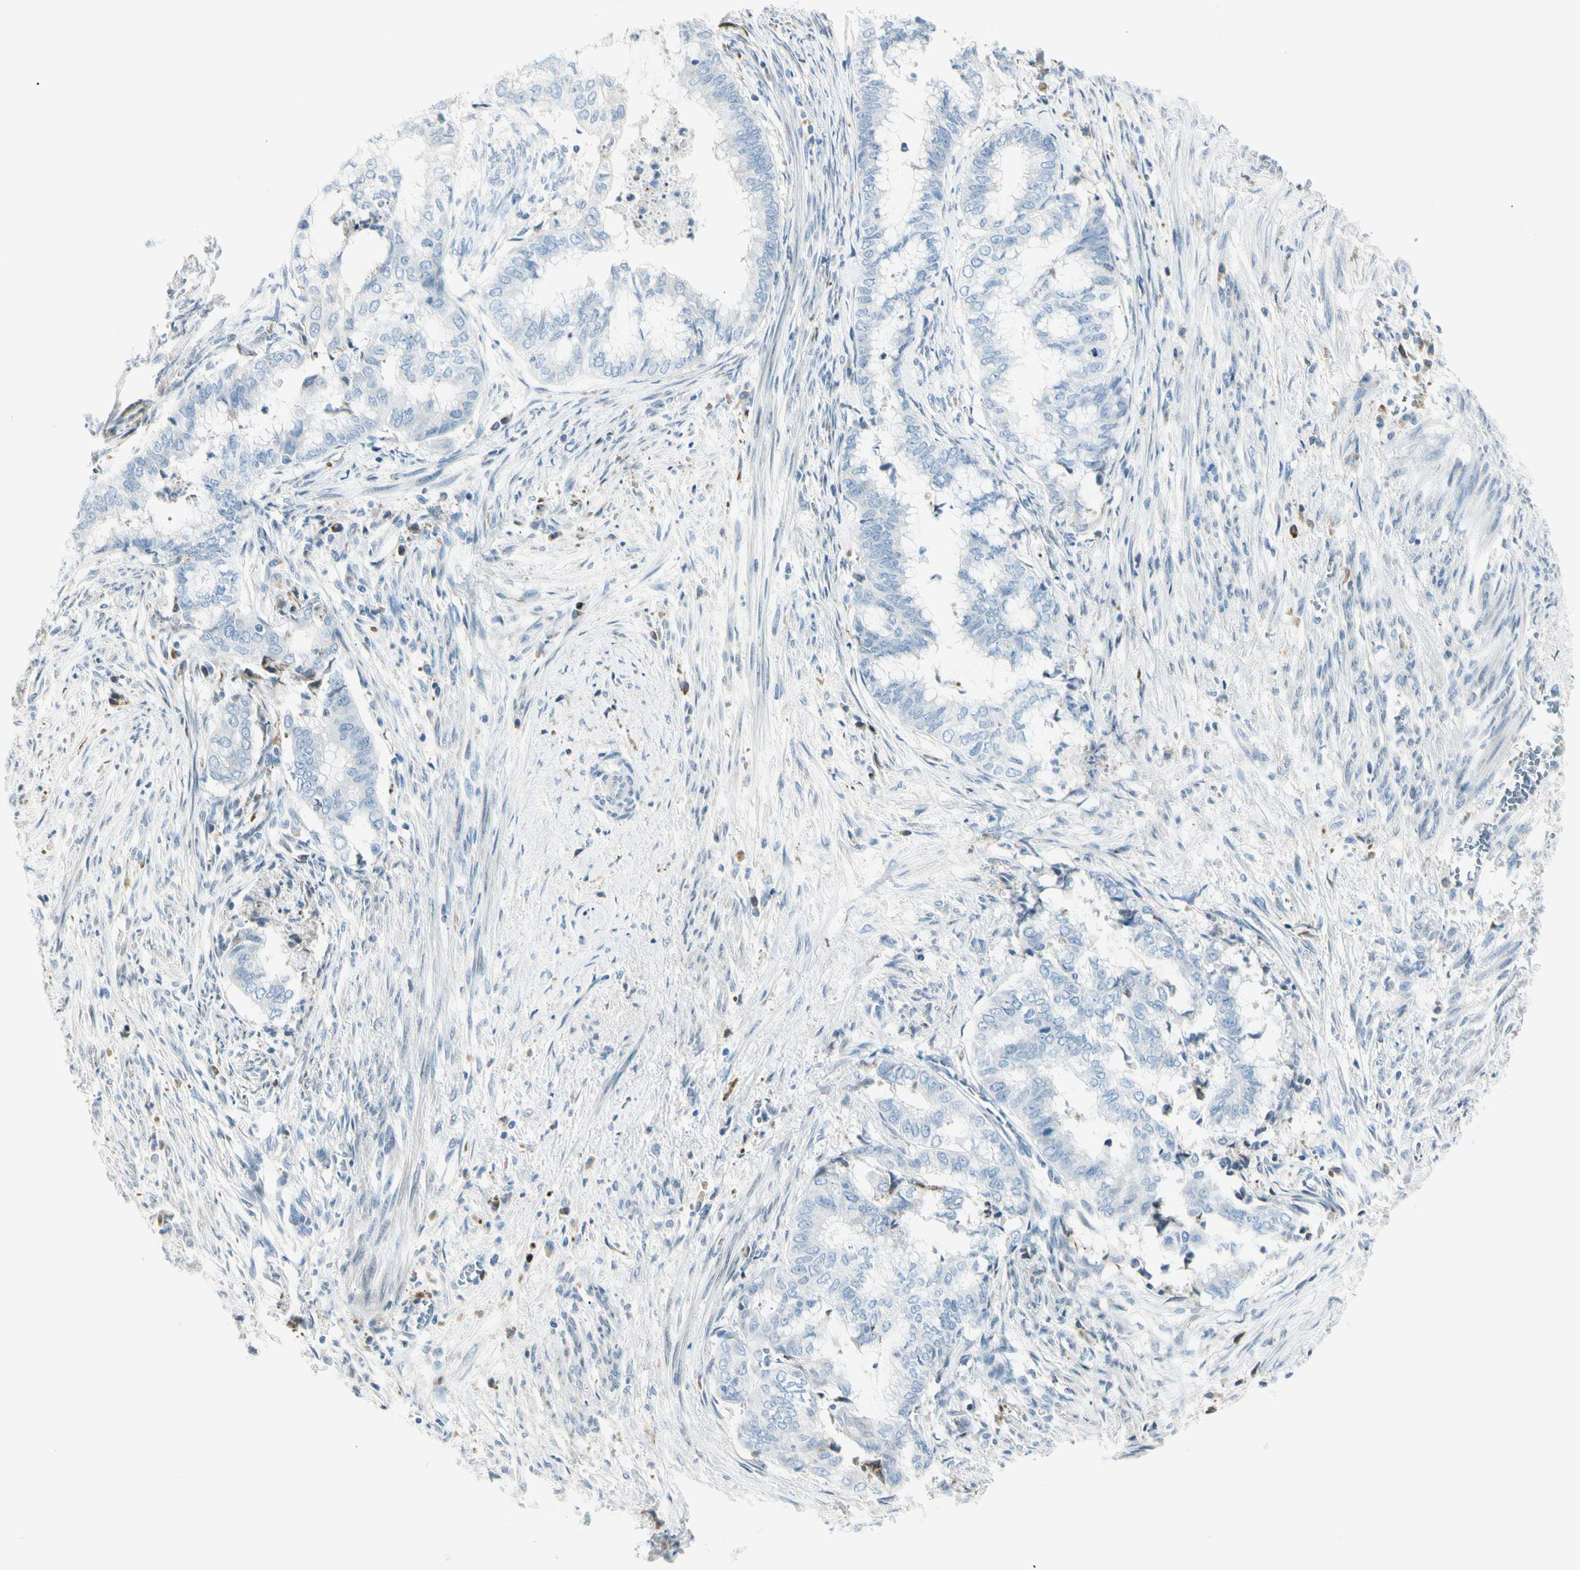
{"staining": {"intensity": "negative", "quantity": "none", "location": "none"}, "tissue": "endometrial cancer", "cell_type": "Tumor cells", "image_type": "cancer", "snomed": [{"axis": "morphology", "description": "Necrosis, NOS"}, {"axis": "morphology", "description": "Adenocarcinoma, NOS"}, {"axis": "topography", "description": "Endometrium"}], "caption": "This is a histopathology image of immunohistochemistry (IHC) staining of endometrial cancer (adenocarcinoma), which shows no expression in tumor cells.", "gene": "TNFSF11", "patient": {"sex": "female", "age": 79}}